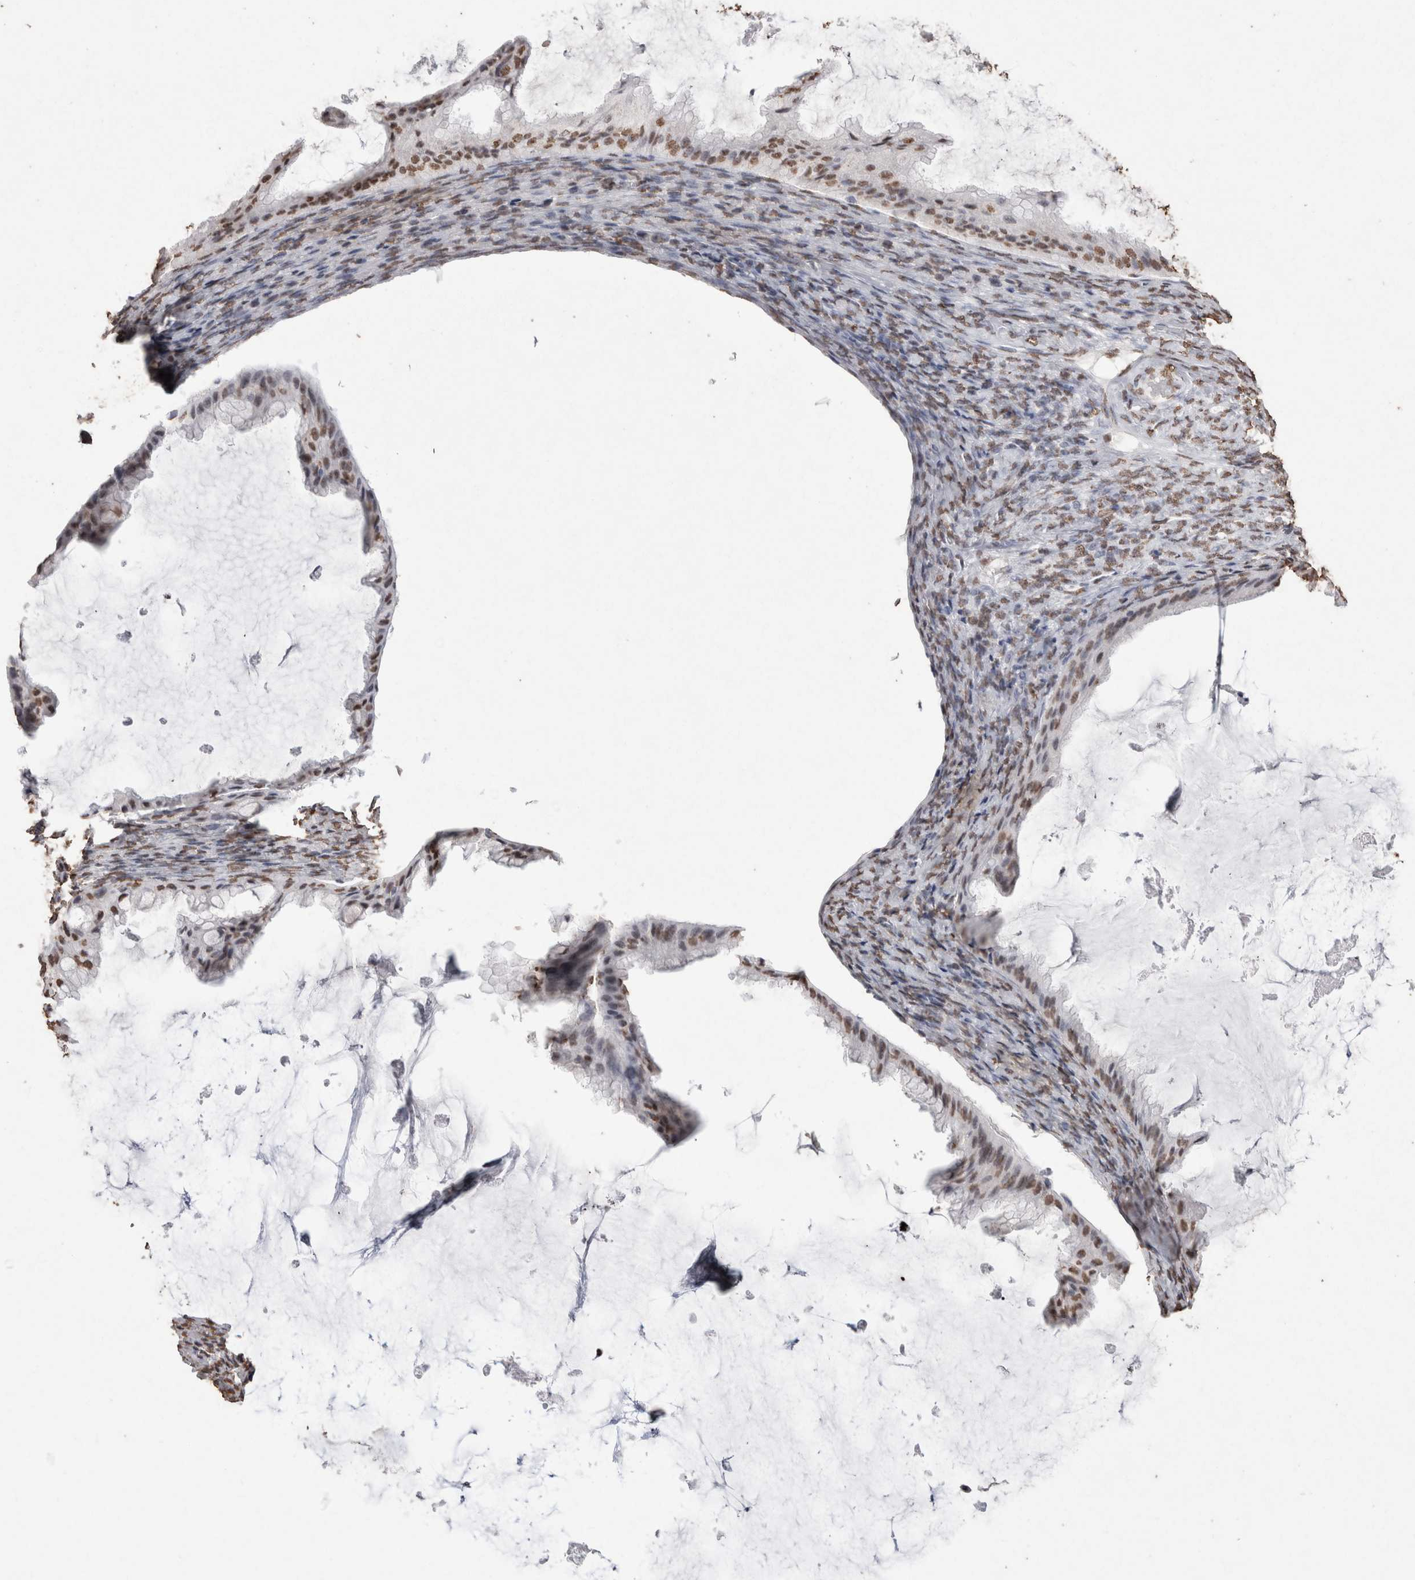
{"staining": {"intensity": "moderate", "quantity": ">75%", "location": "nuclear"}, "tissue": "ovarian cancer", "cell_type": "Tumor cells", "image_type": "cancer", "snomed": [{"axis": "morphology", "description": "Cystadenocarcinoma, mucinous, NOS"}, {"axis": "topography", "description": "Ovary"}], "caption": "Mucinous cystadenocarcinoma (ovarian) stained for a protein (brown) displays moderate nuclear positive expression in about >75% of tumor cells.", "gene": "NTHL1", "patient": {"sex": "female", "age": 61}}